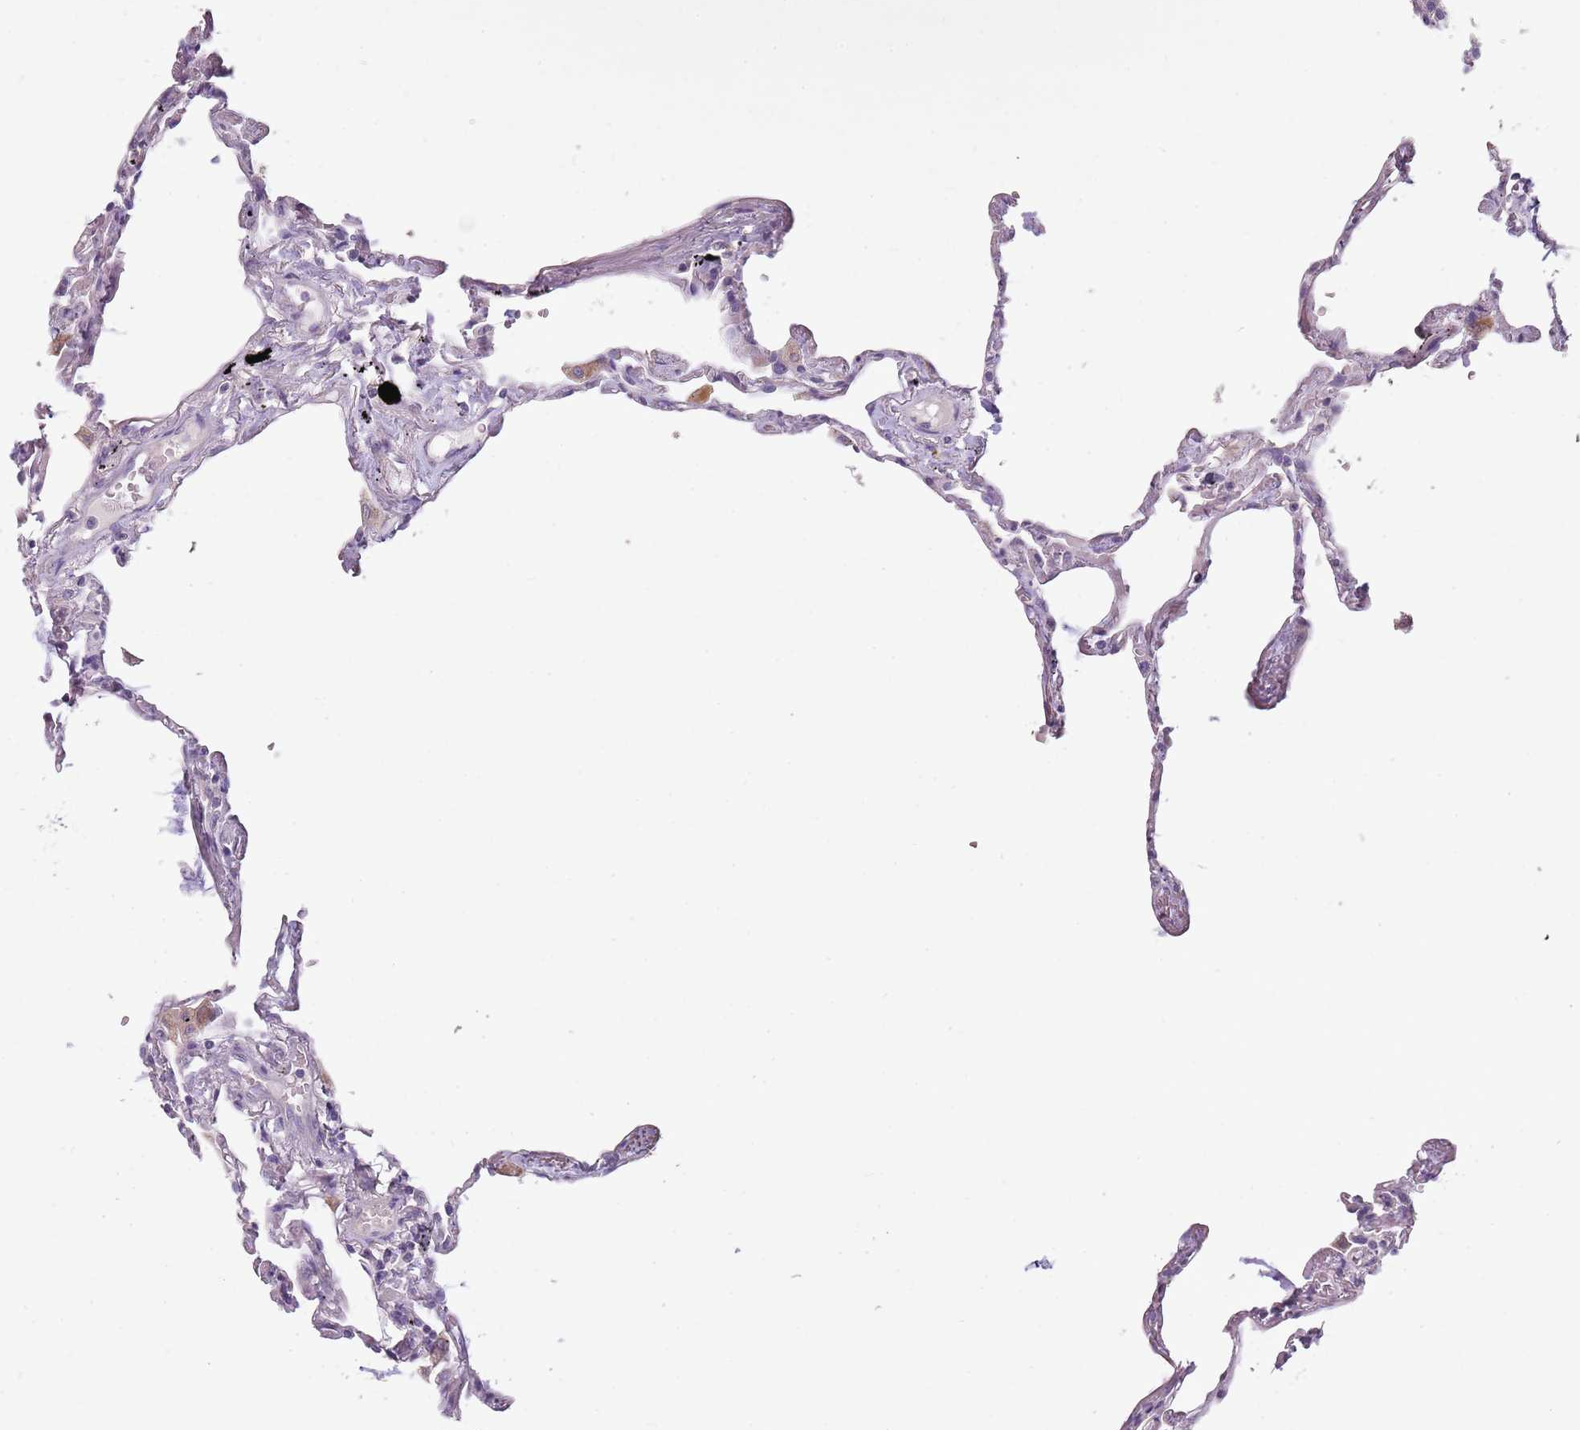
{"staining": {"intensity": "weak", "quantity": "<25%", "location": "cytoplasmic/membranous"}, "tissue": "lung", "cell_type": "Alveolar cells", "image_type": "normal", "snomed": [{"axis": "morphology", "description": "Normal tissue, NOS"}, {"axis": "topography", "description": "Lung"}], "caption": "Immunohistochemistry (IHC) histopathology image of normal human lung stained for a protein (brown), which demonstrates no positivity in alveolar cells. Brightfield microscopy of immunohistochemistry (IHC) stained with DAB (3,3'-diaminobenzidine) (brown) and hematoxylin (blue), captured at high magnification.", "gene": "ZNF583", "patient": {"sex": "female", "age": 67}}